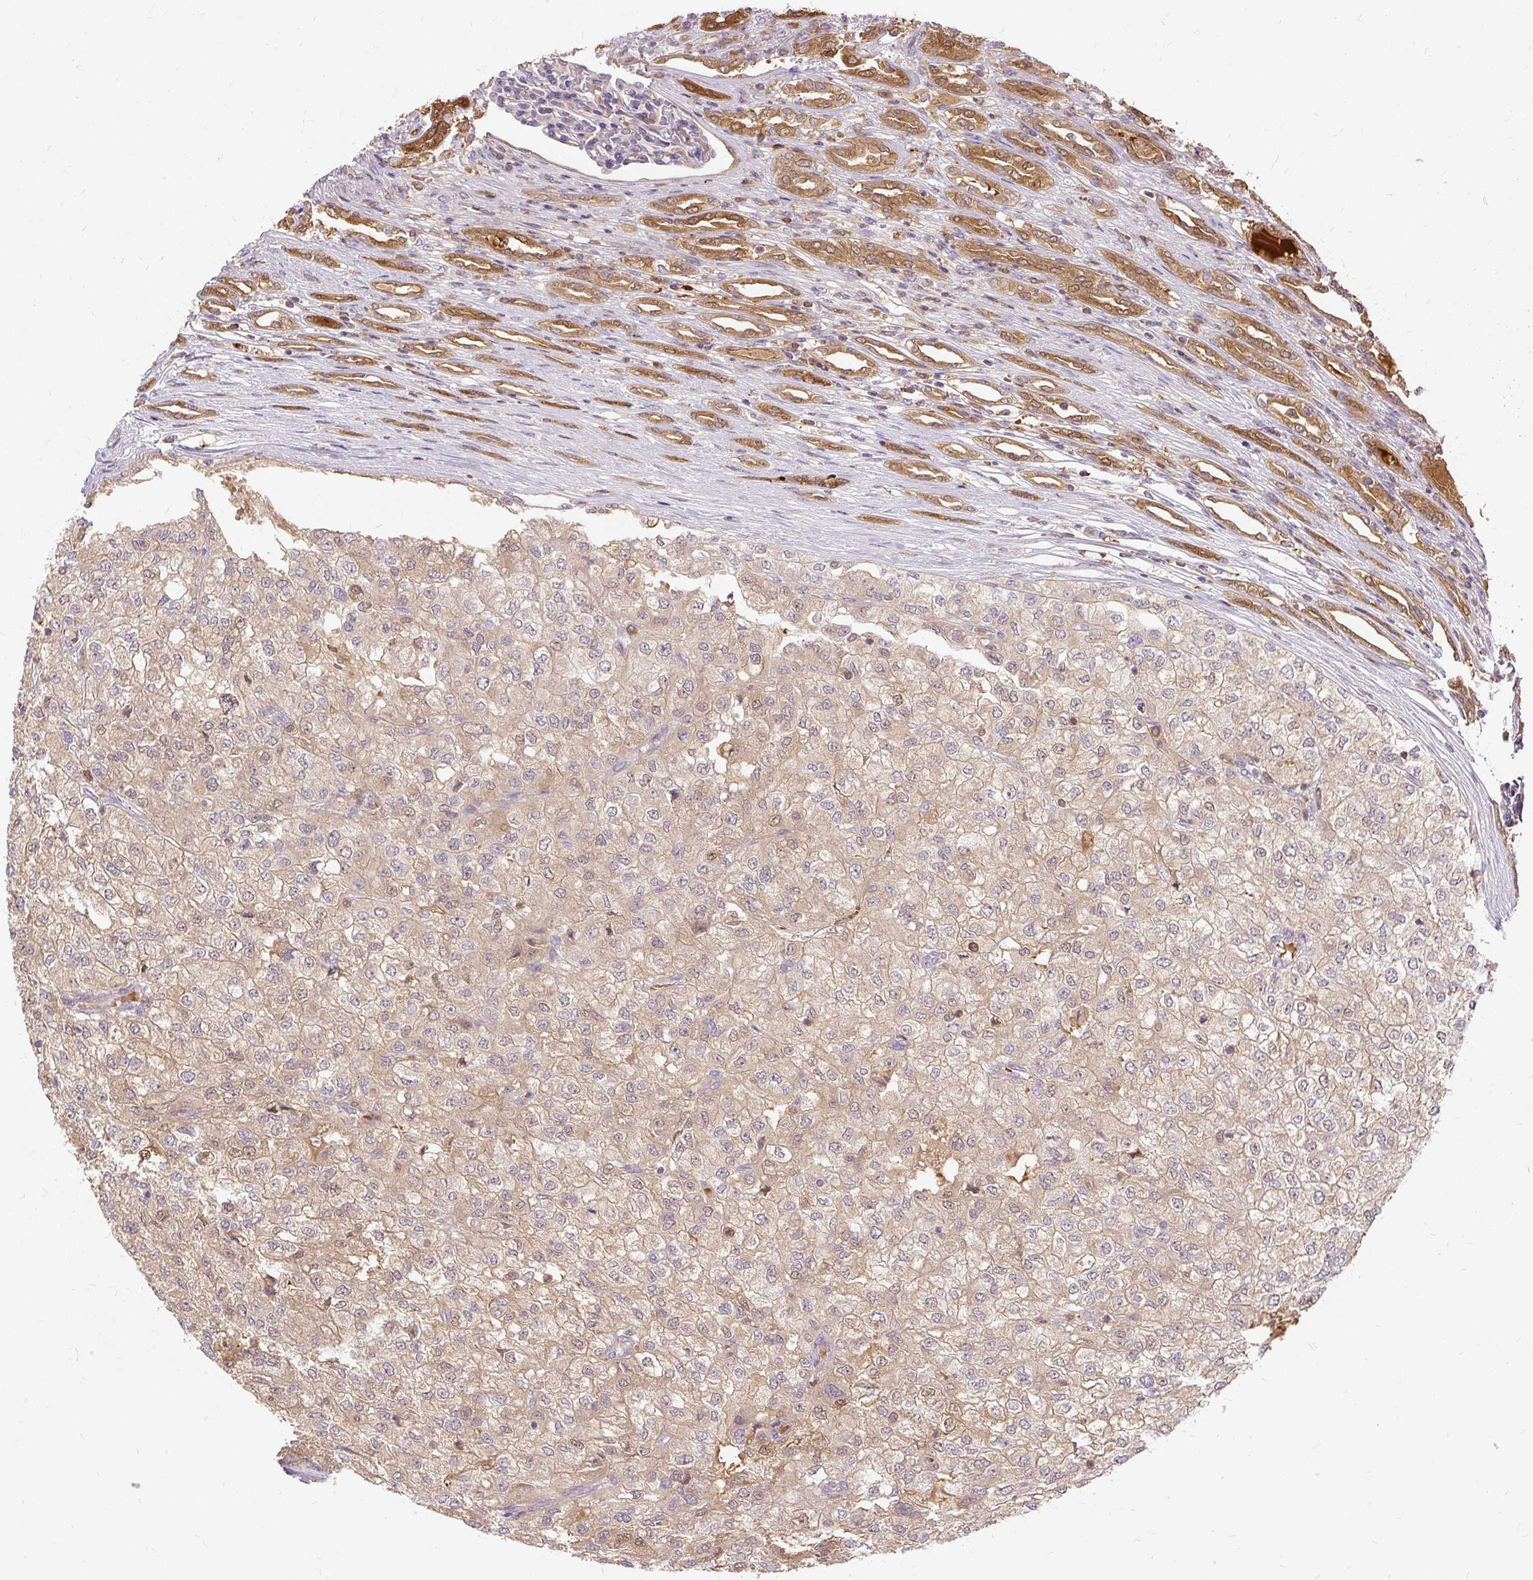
{"staining": {"intensity": "weak", "quantity": ">75%", "location": "cytoplasmic/membranous"}, "tissue": "renal cancer", "cell_type": "Tumor cells", "image_type": "cancer", "snomed": [{"axis": "morphology", "description": "Adenocarcinoma, NOS"}, {"axis": "topography", "description": "Kidney"}], "caption": "Weak cytoplasmic/membranous protein positivity is identified in approximately >75% of tumor cells in renal cancer.", "gene": "AP5S1", "patient": {"sex": "female", "age": 54}}